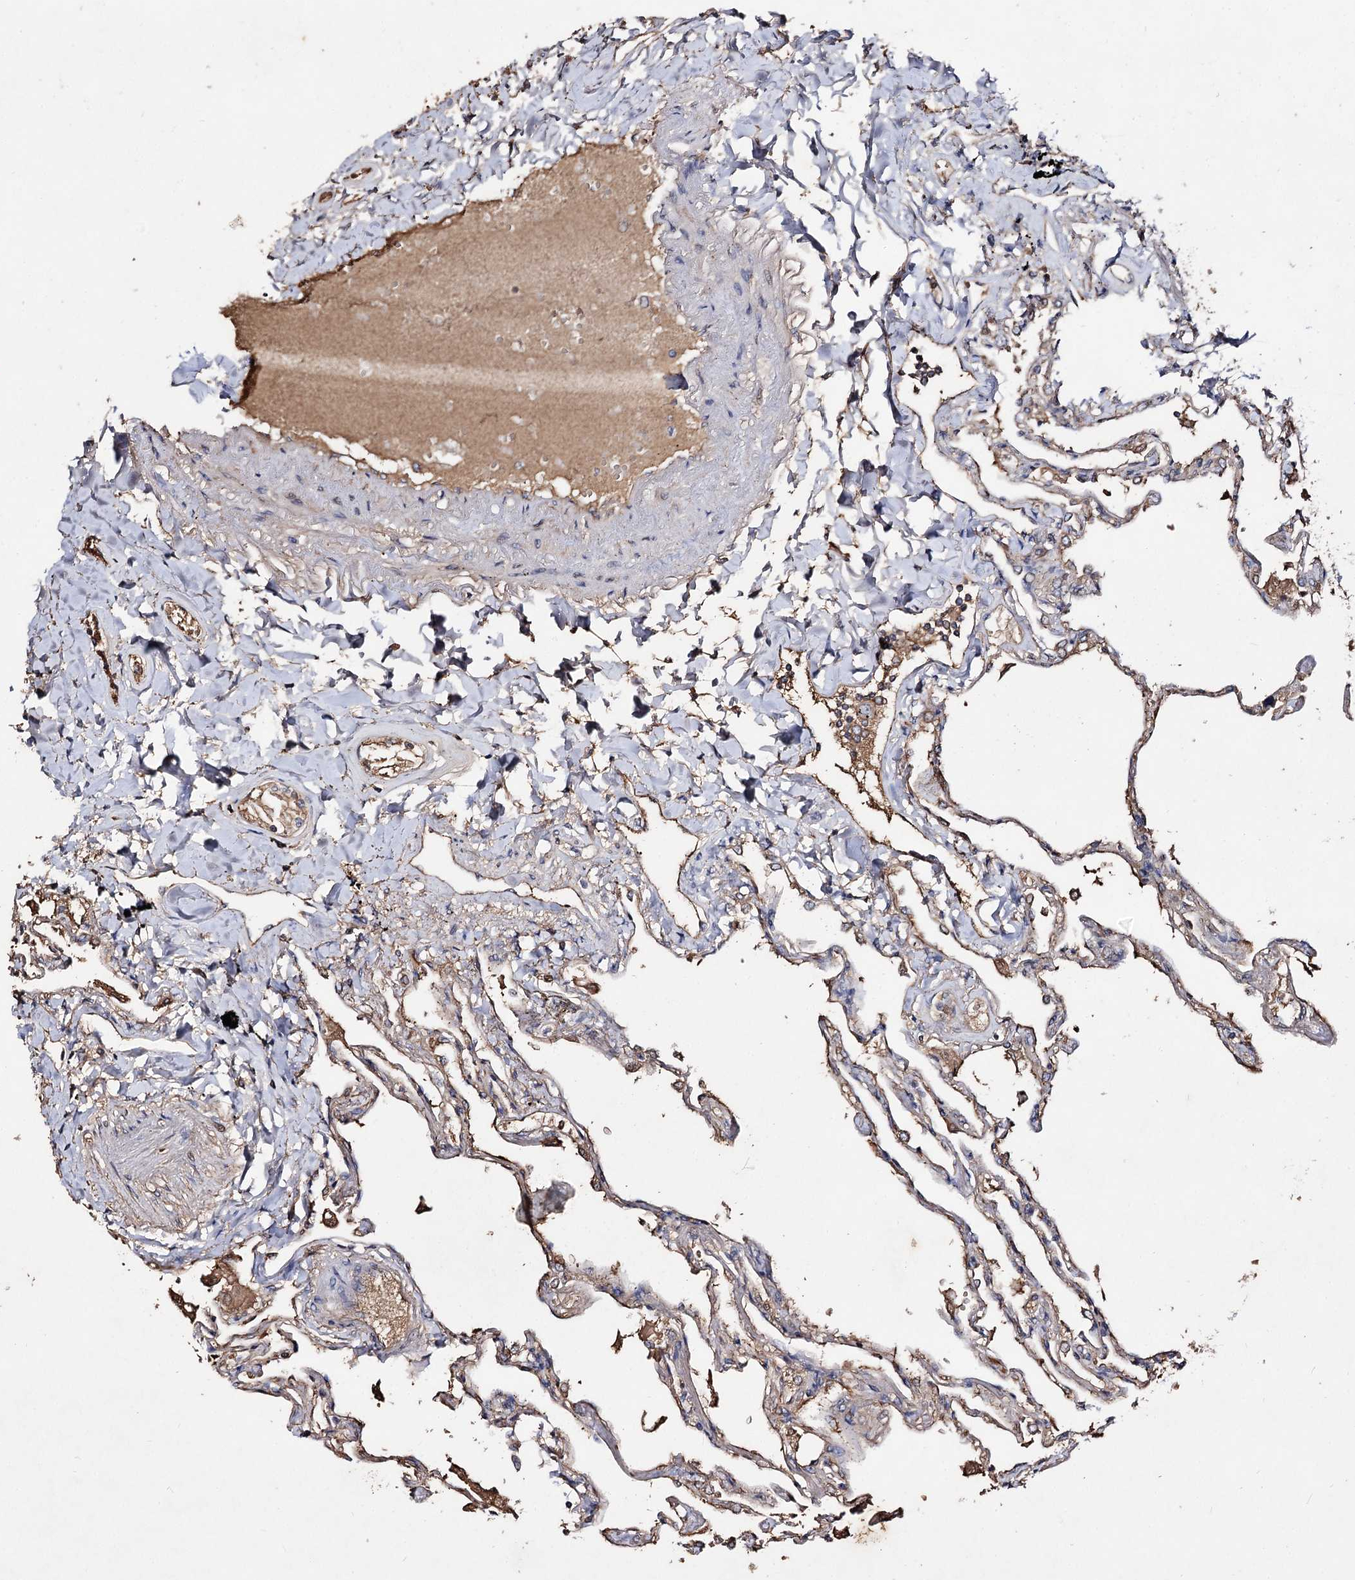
{"staining": {"intensity": "weak", "quantity": ">75%", "location": "cytoplasmic/membranous"}, "tissue": "lung", "cell_type": "Alveolar cells", "image_type": "normal", "snomed": [{"axis": "morphology", "description": "Normal tissue, NOS"}, {"axis": "topography", "description": "Lung"}], "caption": "The micrograph shows a brown stain indicating the presence of a protein in the cytoplasmic/membranous of alveolar cells in lung. (DAB = brown stain, brightfield microscopy at high magnification).", "gene": "ARFIP2", "patient": {"sex": "female", "age": 67}}